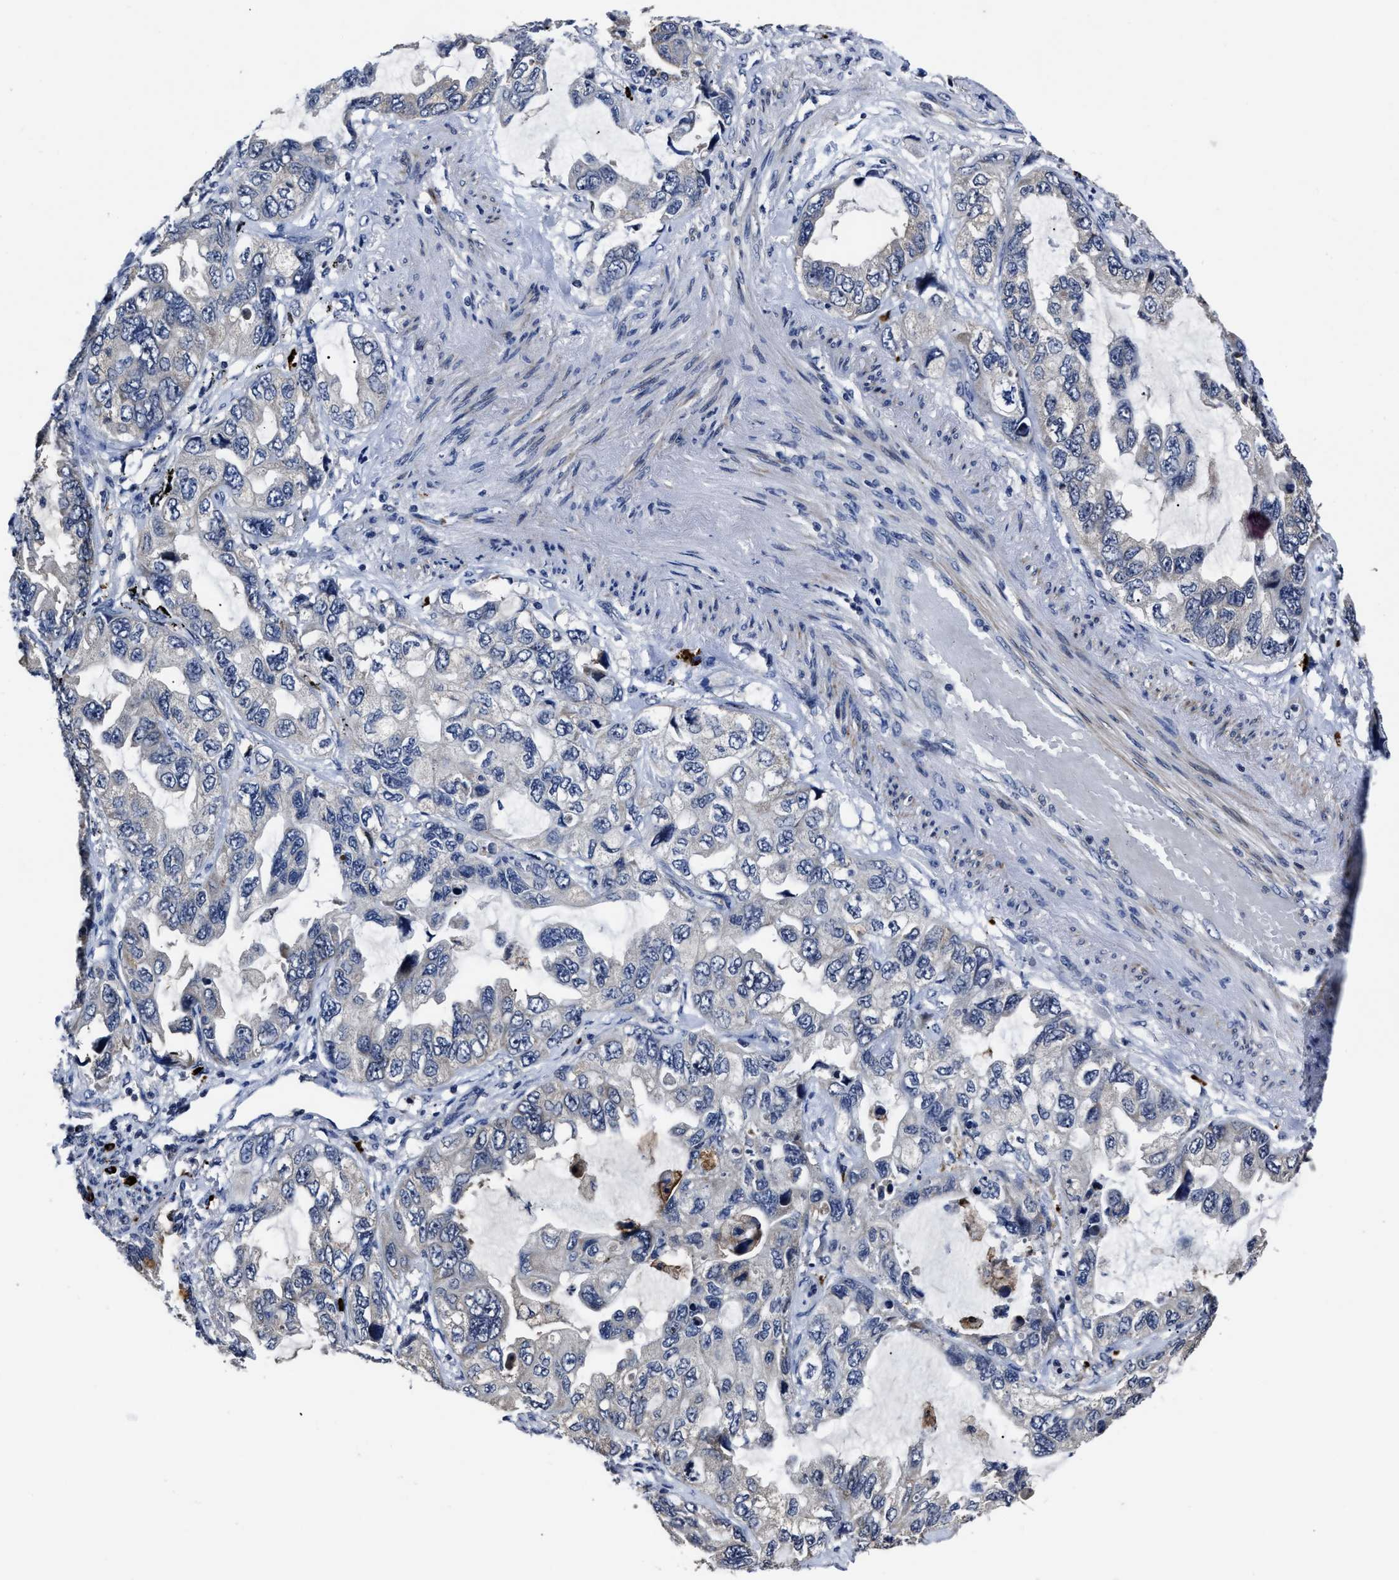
{"staining": {"intensity": "negative", "quantity": "none", "location": "none"}, "tissue": "lung cancer", "cell_type": "Tumor cells", "image_type": "cancer", "snomed": [{"axis": "morphology", "description": "Squamous cell carcinoma, NOS"}, {"axis": "topography", "description": "Lung"}], "caption": "High magnification brightfield microscopy of lung cancer stained with DAB (brown) and counterstained with hematoxylin (blue): tumor cells show no significant staining.", "gene": "RSBN1L", "patient": {"sex": "female", "age": 73}}